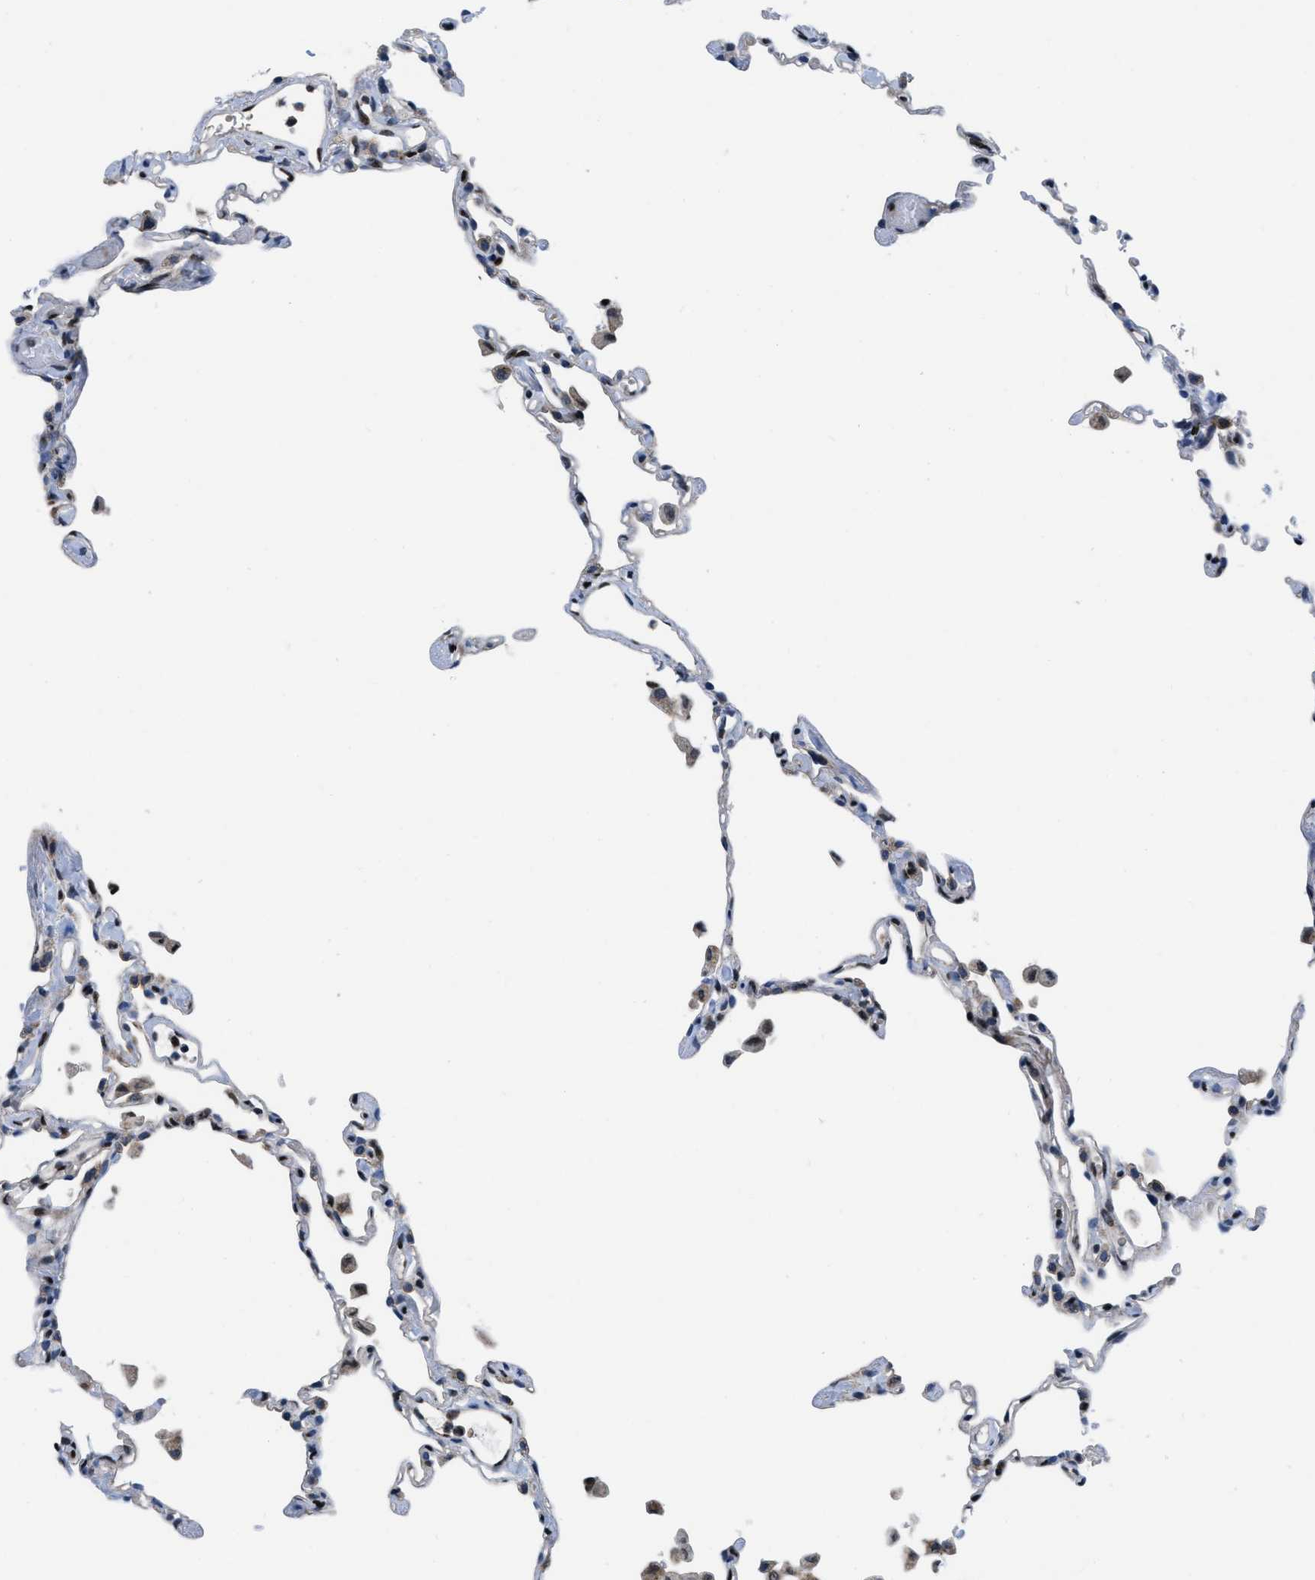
{"staining": {"intensity": "strong", "quantity": "<25%", "location": "nuclear"}, "tissue": "lung", "cell_type": "Alveolar cells", "image_type": "normal", "snomed": [{"axis": "morphology", "description": "Normal tissue, NOS"}, {"axis": "topography", "description": "Lung"}], "caption": "Protein expression analysis of benign lung demonstrates strong nuclear staining in about <25% of alveolar cells. The protein of interest is stained brown, and the nuclei are stained in blue (DAB (3,3'-diaminobenzidine) IHC with brightfield microscopy, high magnification).", "gene": "PPP2CB", "patient": {"sex": "female", "age": 49}}